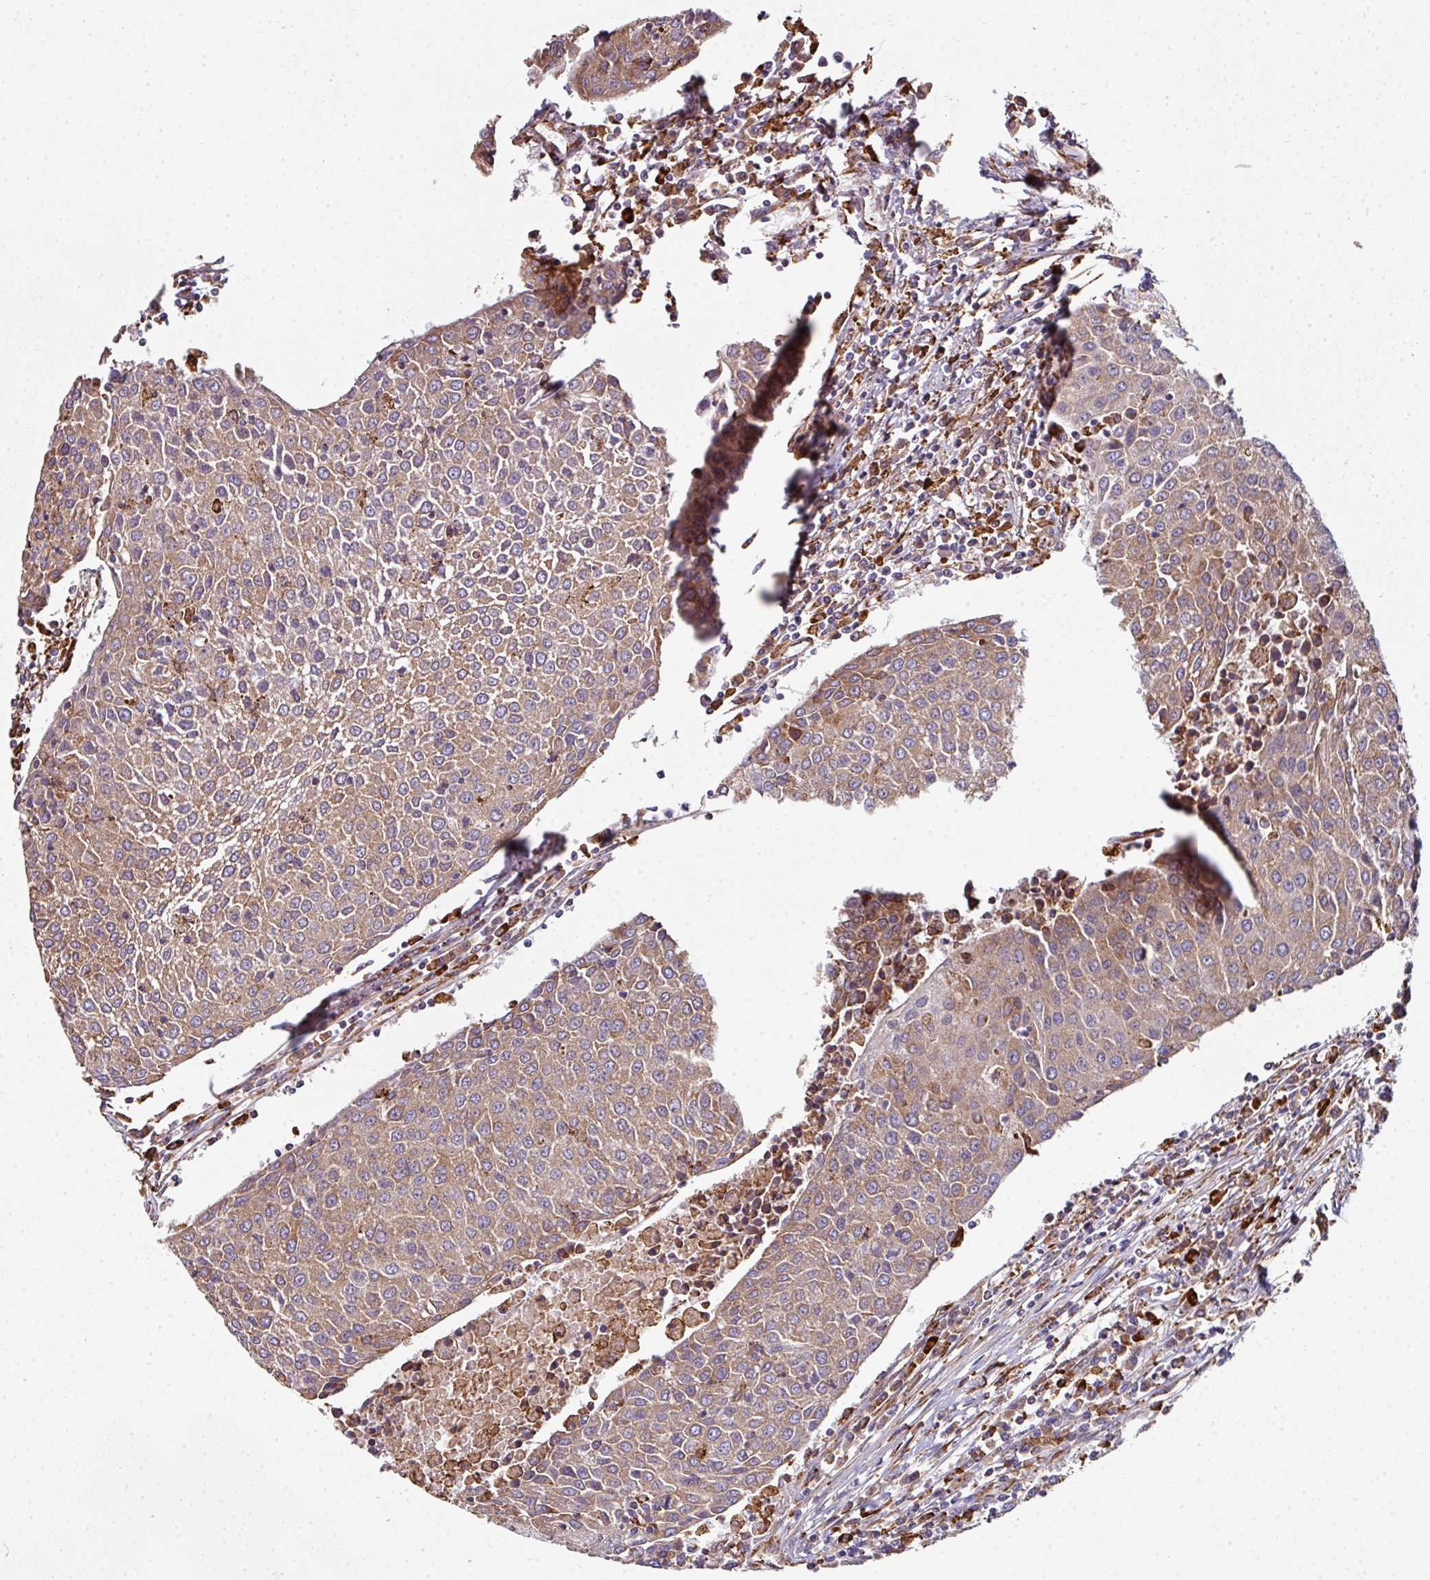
{"staining": {"intensity": "weak", "quantity": ">75%", "location": "cytoplasmic/membranous"}, "tissue": "urothelial cancer", "cell_type": "Tumor cells", "image_type": "cancer", "snomed": [{"axis": "morphology", "description": "Urothelial carcinoma, High grade"}, {"axis": "topography", "description": "Urinary bladder"}], "caption": "IHC micrograph of neoplastic tissue: high-grade urothelial carcinoma stained using immunohistochemistry exhibits low levels of weak protein expression localized specifically in the cytoplasmic/membranous of tumor cells, appearing as a cytoplasmic/membranous brown color.", "gene": "FAT4", "patient": {"sex": "female", "age": 85}}